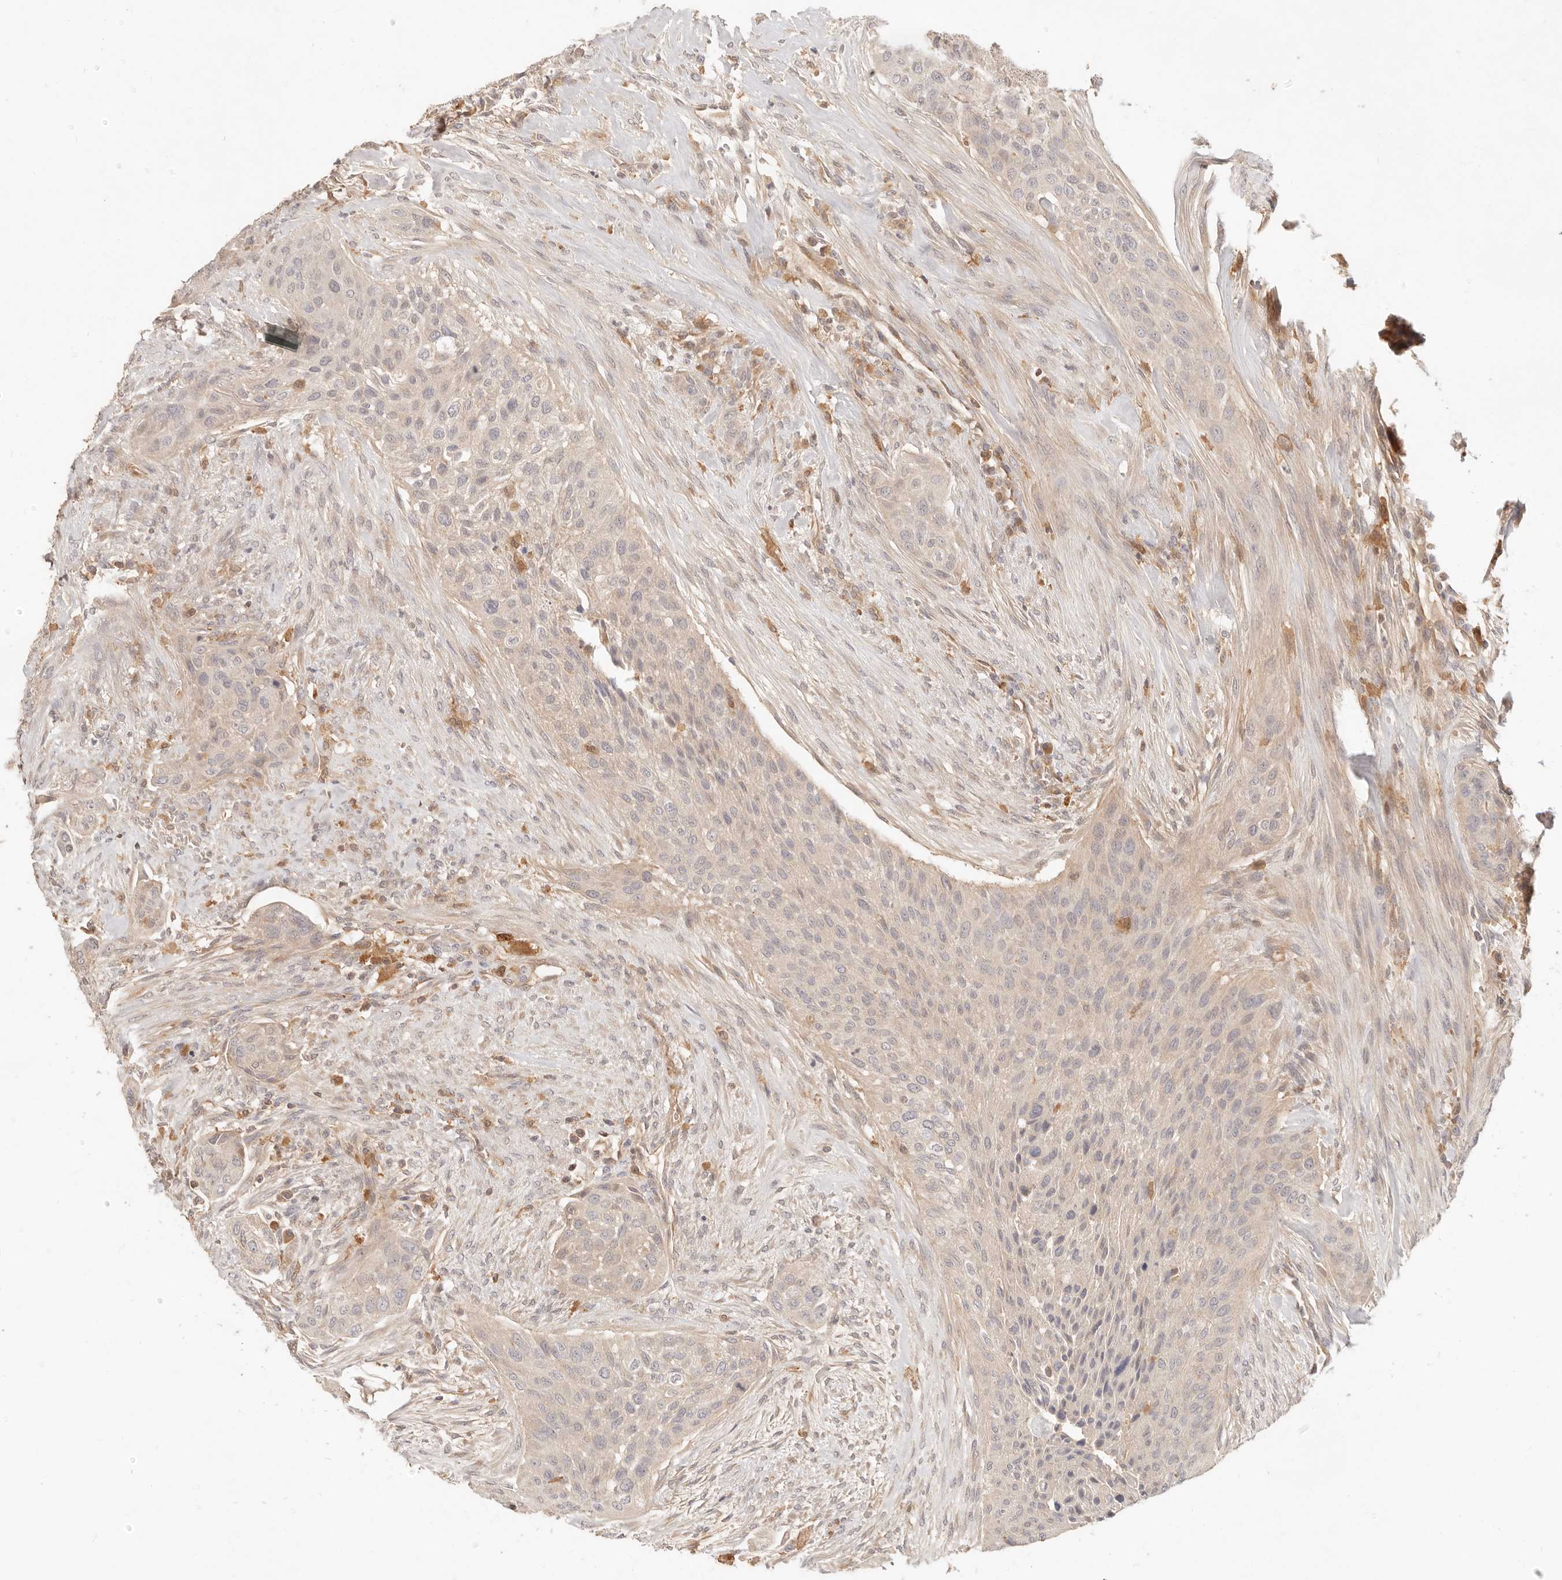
{"staining": {"intensity": "negative", "quantity": "none", "location": "none"}, "tissue": "urothelial cancer", "cell_type": "Tumor cells", "image_type": "cancer", "snomed": [{"axis": "morphology", "description": "Urothelial carcinoma, High grade"}, {"axis": "topography", "description": "Urinary bladder"}], "caption": "An IHC histopathology image of urothelial carcinoma (high-grade) is shown. There is no staining in tumor cells of urothelial carcinoma (high-grade).", "gene": "NECAP2", "patient": {"sex": "male", "age": 35}}